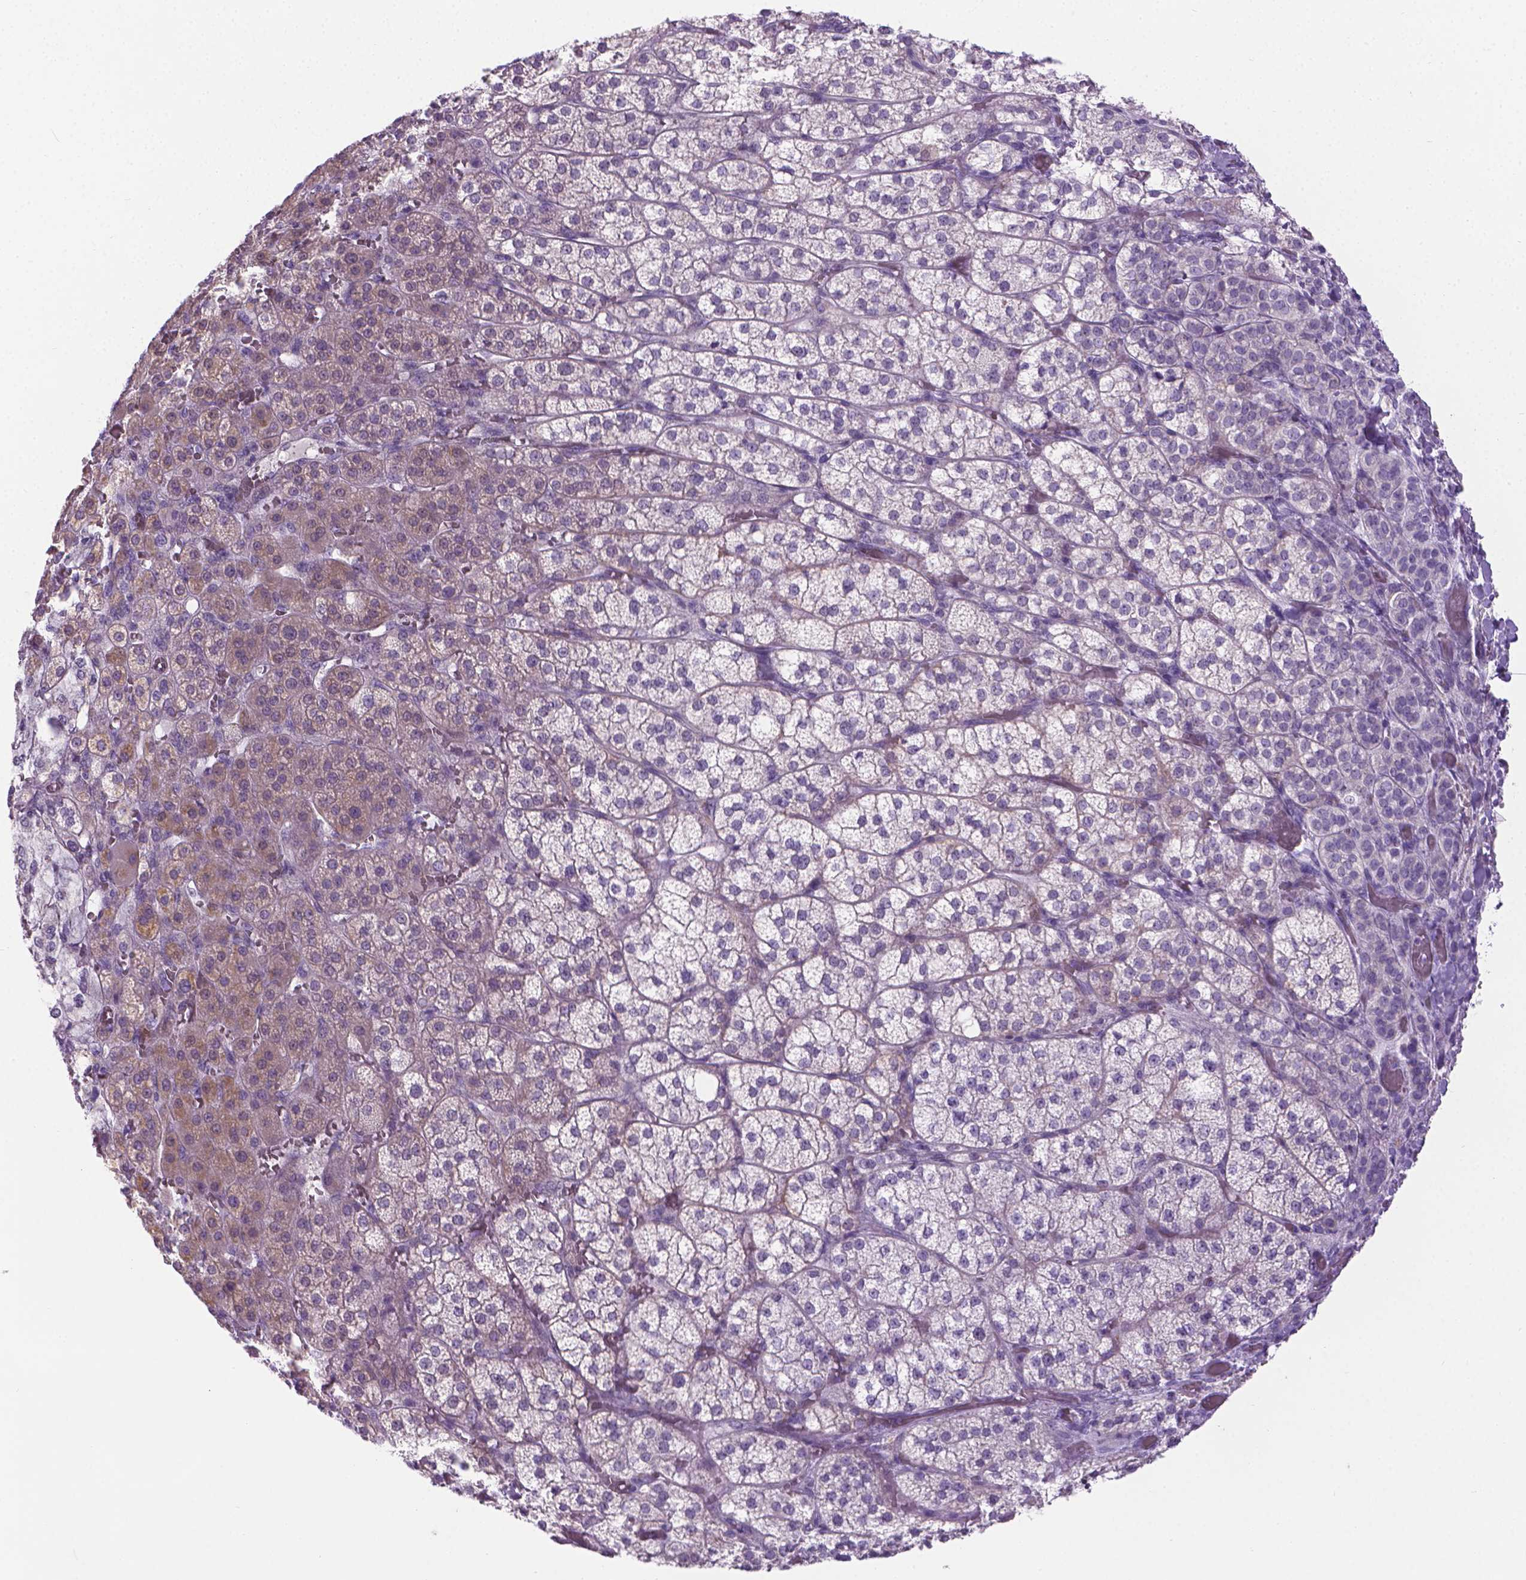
{"staining": {"intensity": "moderate", "quantity": "<25%", "location": "cytoplasmic/membranous"}, "tissue": "adrenal gland", "cell_type": "Glandular cells", "image_type": "normal", "snomed": [{"axis": "morphology", "description": "Normal tissue, NOS"}, {"axis": "topography", "description": "Adrenal gland"}], "caption": "Unremarkable adrenal gland exhibits moderate cytoplasmic/membranous expression in approximately <25% of glandular cells.", "gene": "SPAG6", "patient": {"sex": "female", "age": 60}}